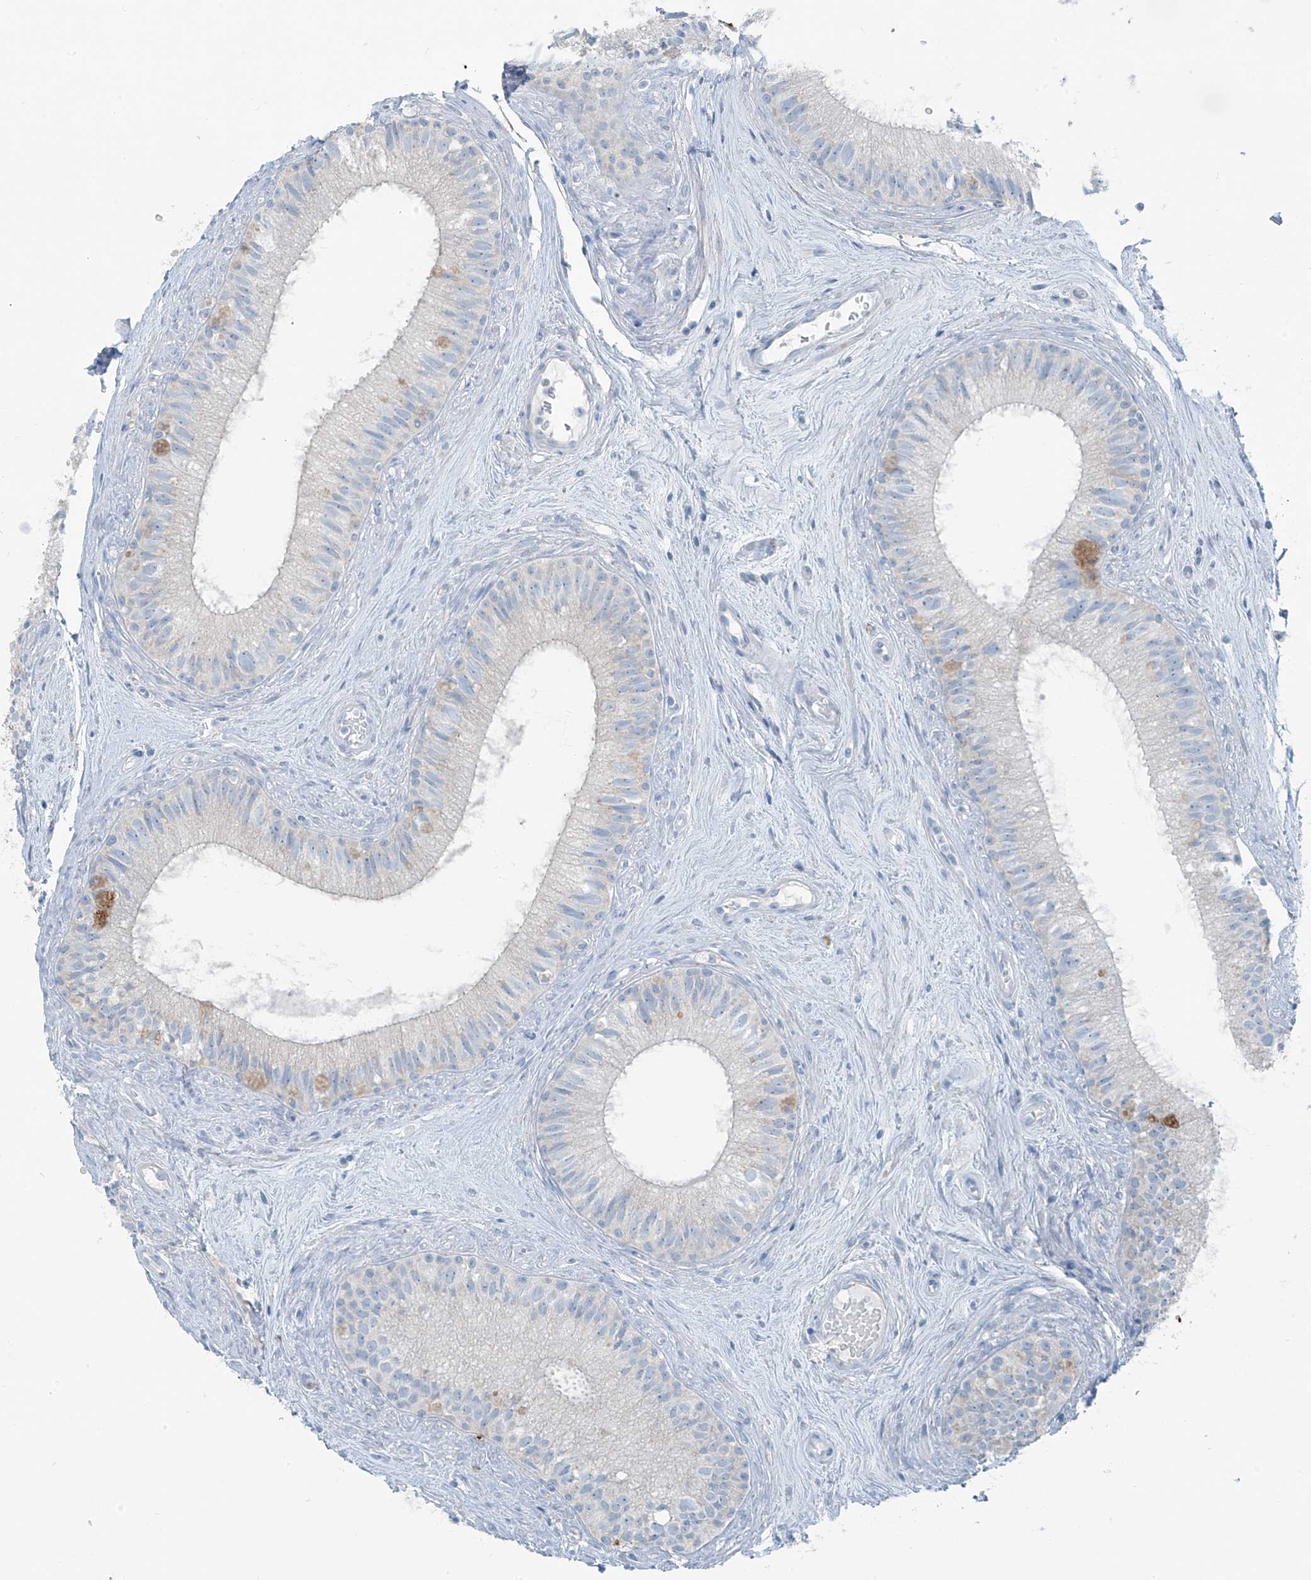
{"staining": {"intensity": "negative", "quantity": "none", "location": "none"}, "tissue": "epididymis", "cell_type": "Glandular cells", "image_type": "normal", "snomed": [{"axis": "morphology", "description": "Normal tissue, NOS"}, {"axis": "topography", "description": "Epididymis"}], "caption": "Glandular cells show no significant staining in unremarkable epididymis.", "gene": "SLC25A43", "patient": {"sex": "male", "age": 71}}